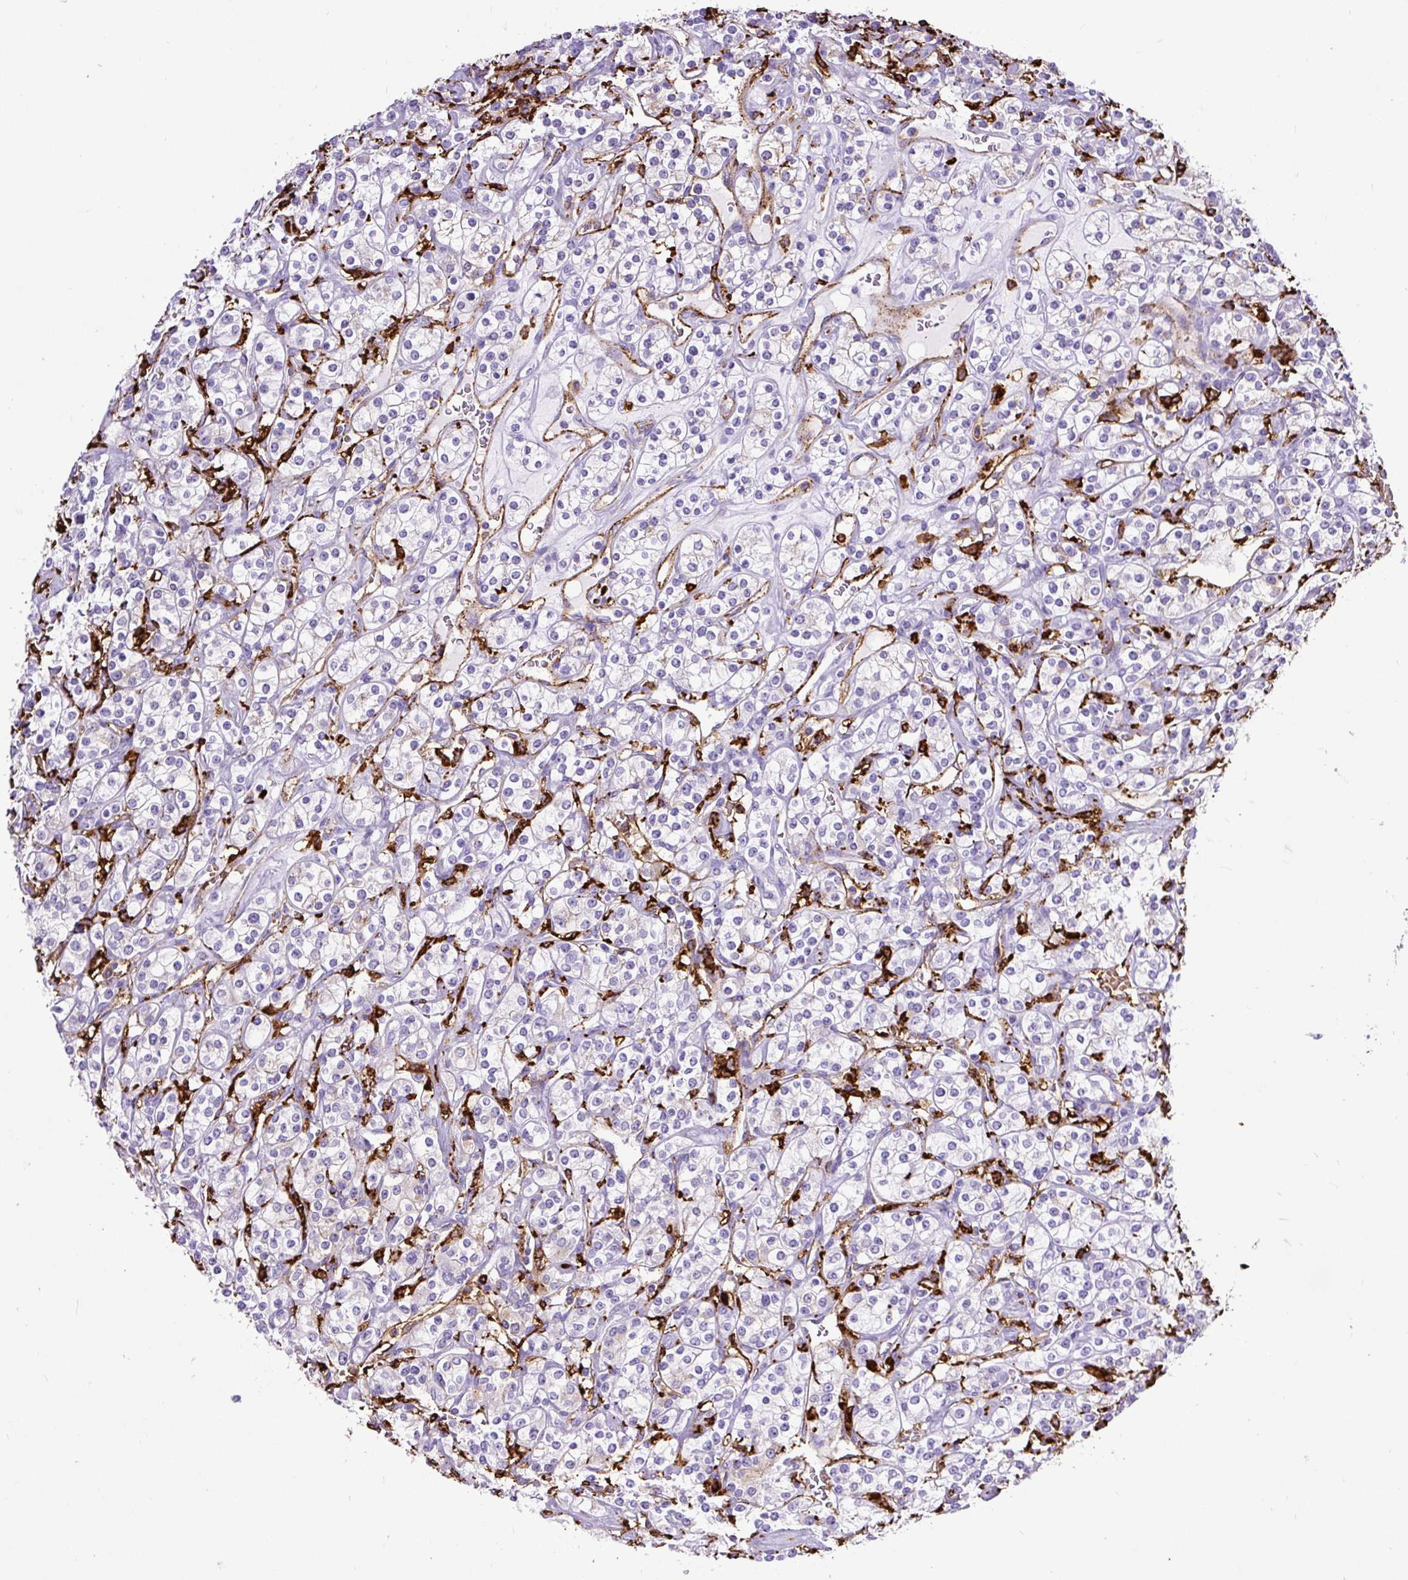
{"staining": {"intensity": "negative", "quantity": "none", "location": "none"}, "tissue": "renal cancer", "cell_type": "Tumor cells", "image_type": "cancer", "snomed": [{"axis": "morphology", "description": "Adenocarcinoma, NOS"}, {"axis": "topography", "description": "Kidney"}], "caption": "An immunohistochemistry (IHC) micrograph of renal cancer is shown. There is no staining in tumor cells of renal cancer.", "gene": "HLA-DRA", "patient": {"sex": "male", "age": 77}}